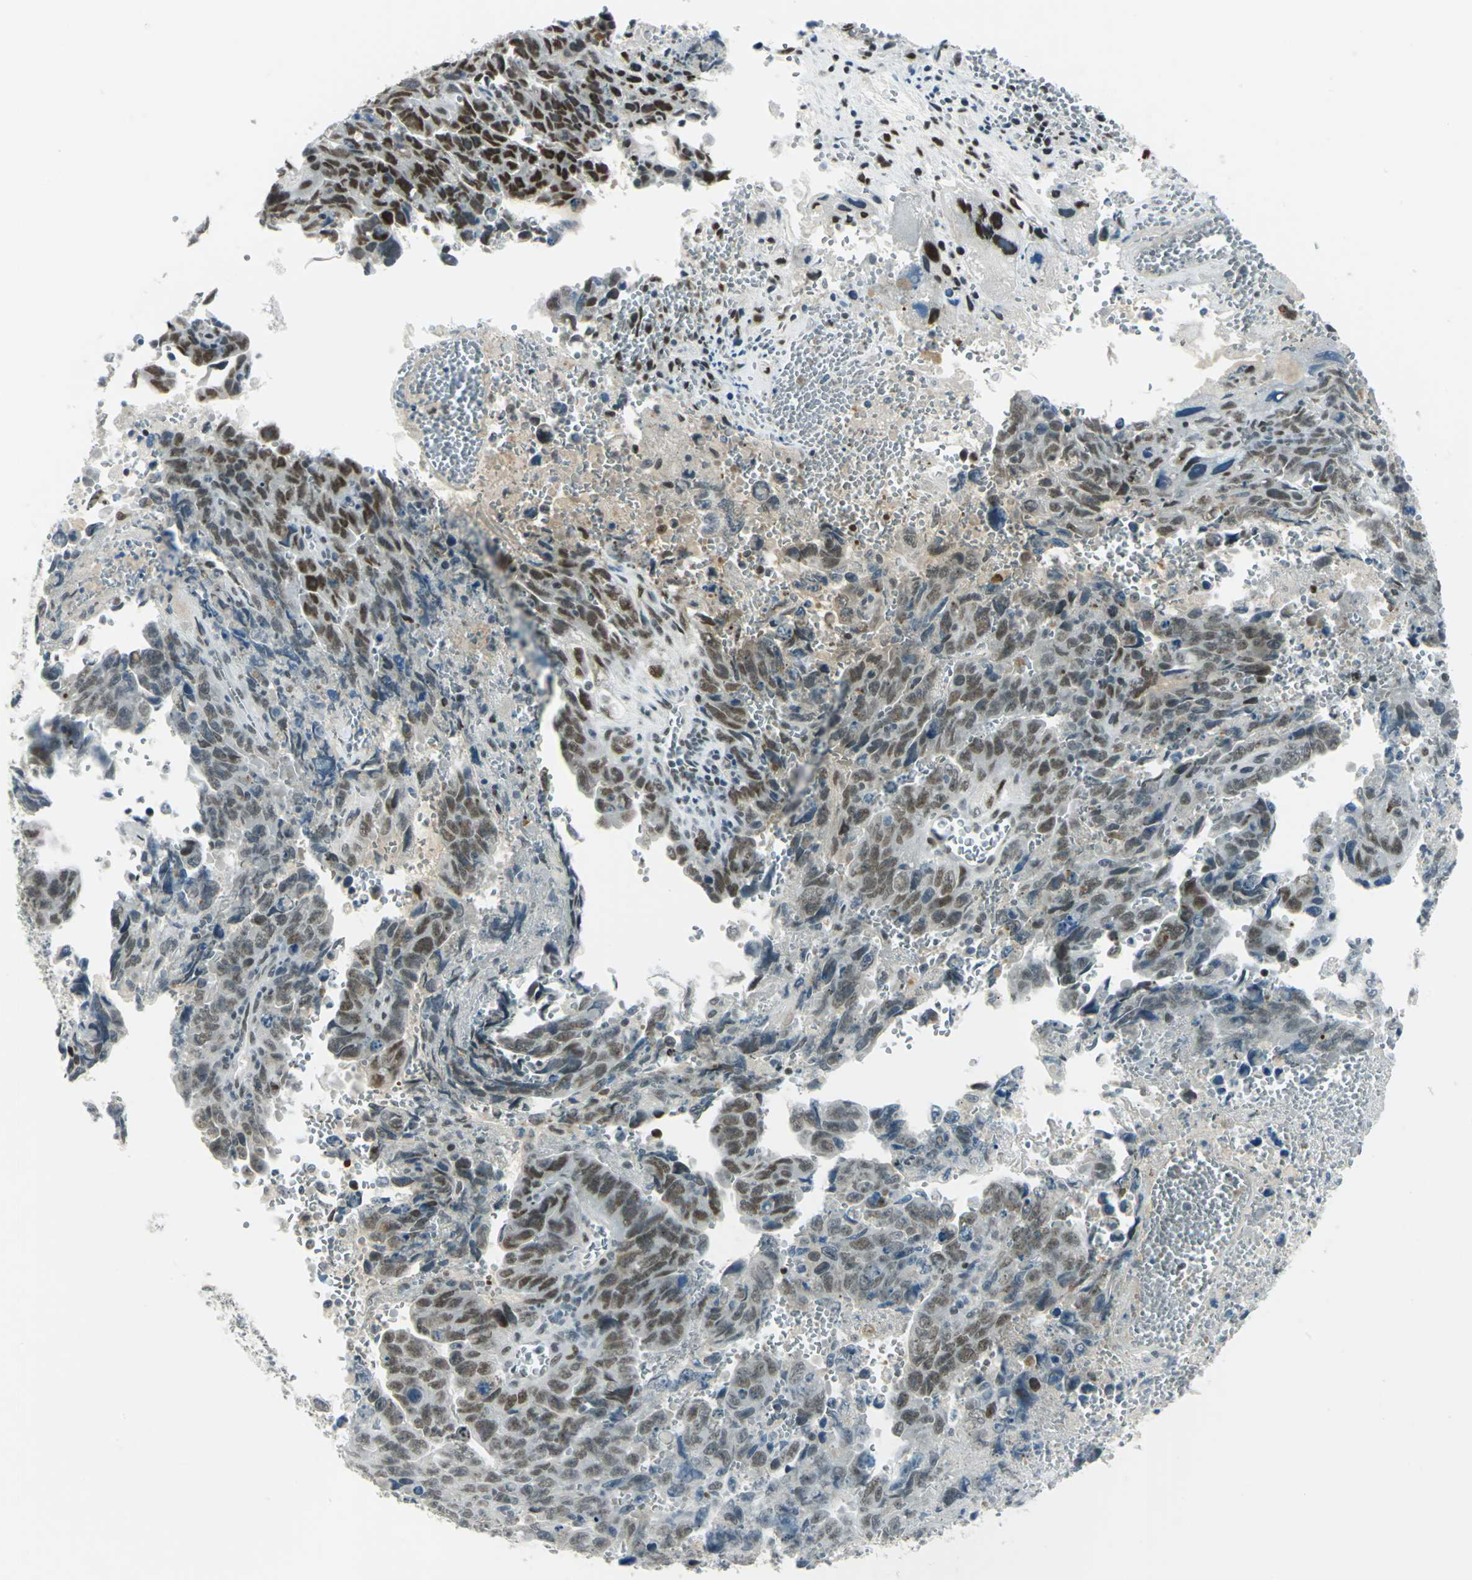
{"staining": {"intensity": "moderate", "quantity": "25%-75%", "location": "nuclear"}, "tissue": "testis cancer", "cell_type": "Tumor cells", "image_type": "cancer", "snomed": [{"axis": "morphology", "description": "Carcinoma, Embryonal, NOS"}, {"axis": "topography", "description": "Testis"}], "caption": "This is an image of IHC staining of embryonal carcinoma (testis), which shows moderate expression in the nuclear of tumor cells.", "gene": "MTMR10", "patient": {"sex": "male", "age": 28}}